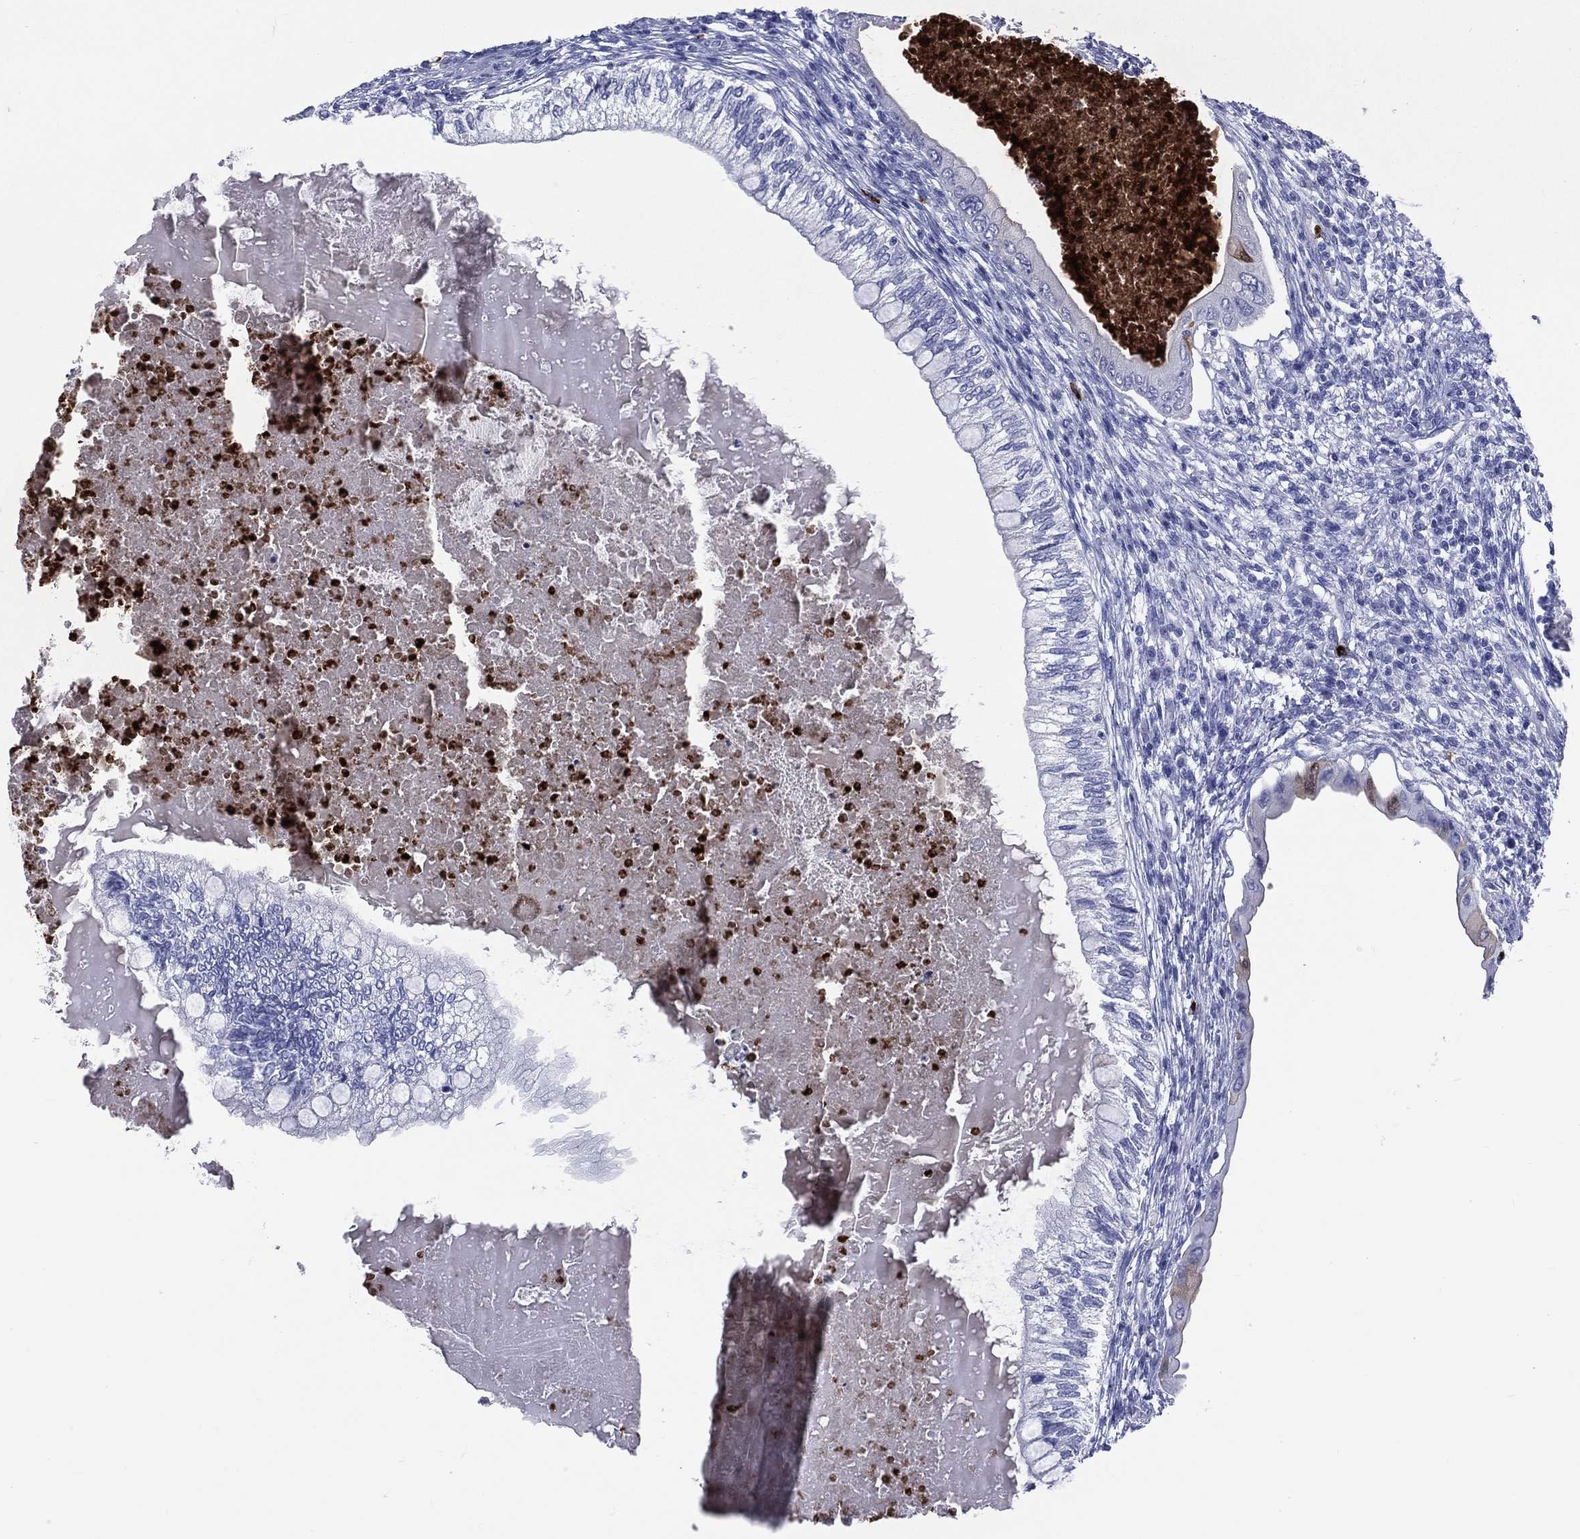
{"staining": {"intensity": "negative", "quantity": "none", "location": "none"}, "tissue": "testis cancer", "cell_type": "Tumor cells", "image_type": "cancer", "snomed": [{"axis": "morphology", "description": "Seminoma, NOS"}, {"axis": "morphology", "description": "Carcinoma, Embryonal, NOS"}, {"axis": "topography", "description": "Testis"}], "caption": "The immunohistochemistry photomicrograph has no significant positivity in tumor cells of seminoma (testis) tissue.", "gene": "PGLYRP1", "patient": {"sex": "male", "age": 41}}